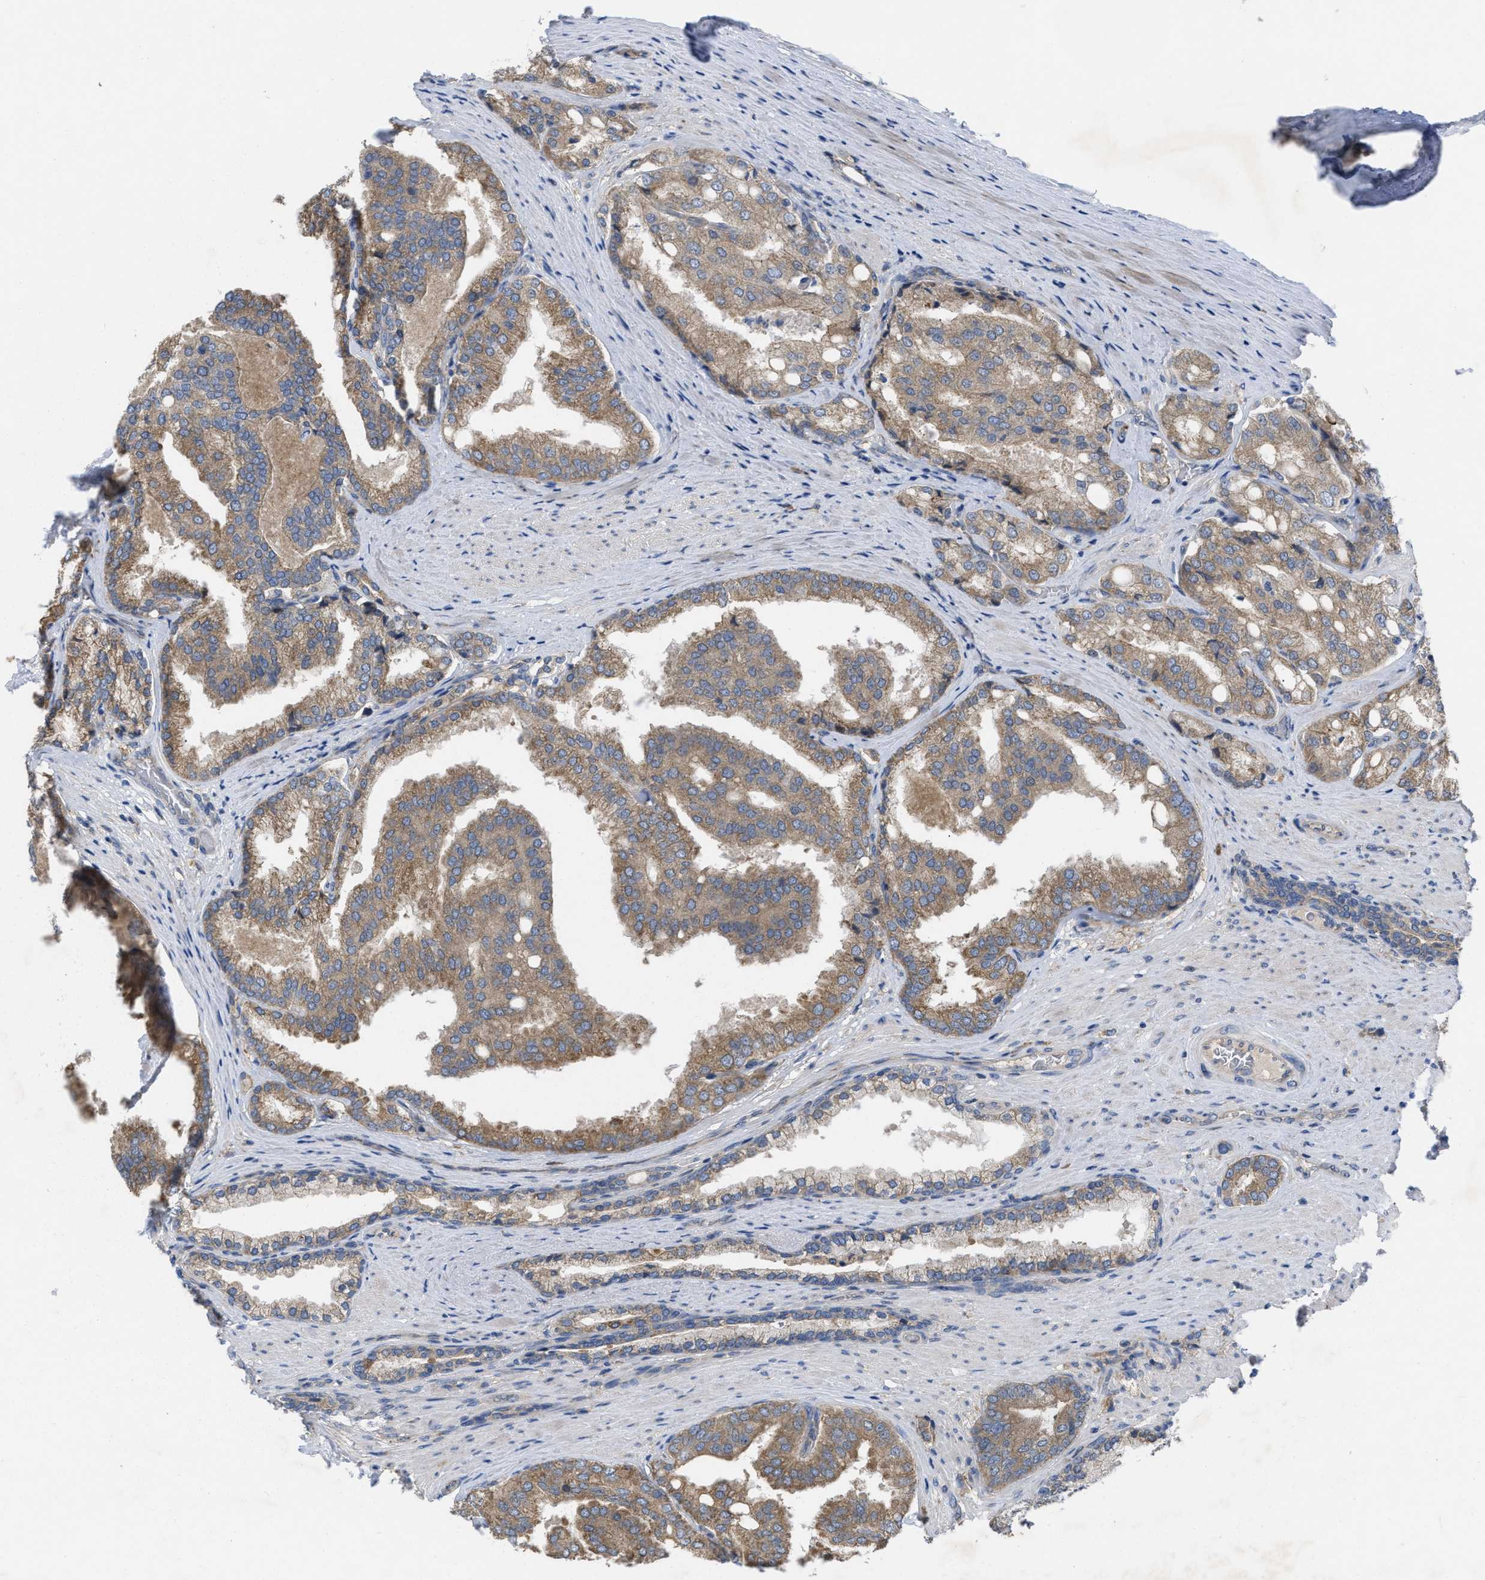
{"staining": {"intensity": "moderate", "quantity": ">75%", "location": "cytoplasmic/membranous"}, "tissue": "prostate cancer", "cell_type": "Tumor cells", "image_type": "cancer", "snomed": [{"axis": "morphology", "description": "Adenocarcinoma, High grade"}, {"axis": "topography", "description": "Prostate"}], "caption": "Prostate cancer (high-grade adenocarcinoma) stained for a protein reveals moderate cytoplasmic/membranous positivity in tumor cells. Immunohistochemistry stains the protein in brown and the nuclei are stained blue.", "gene": "TMEM131", "patient": {"sex": "male", "age": 50}}